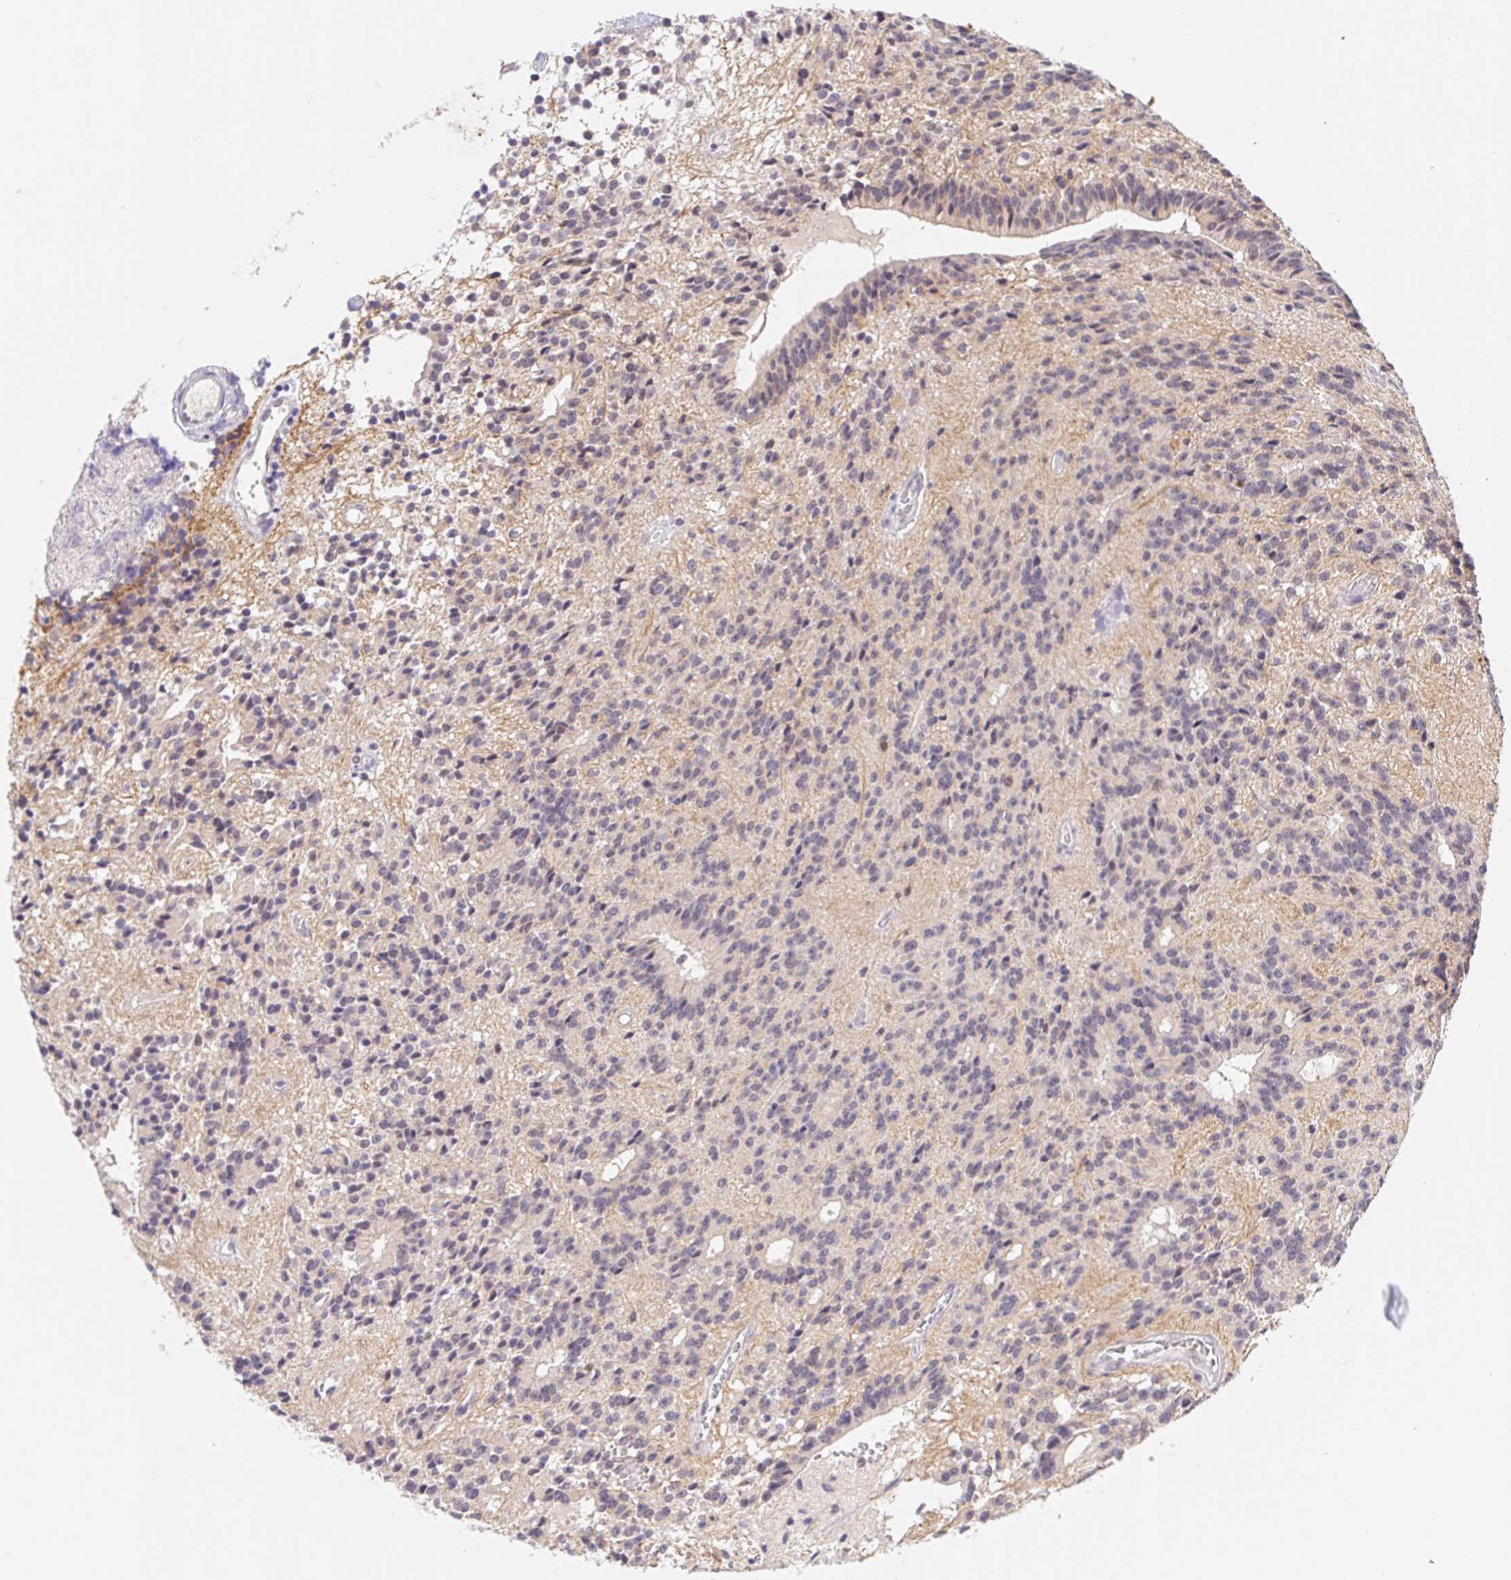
{"staining": {"intensity": "negative", "quantity": "none", "location": "none"}, "tissue": "glioma", "cell_type": "Tumor cells", "image_type": "cancer", "snomed": [{"axis": "morphology", "description": "Glioma, malignant, Low grade"}, {"axis": "topography", "description": "Brain"}], "caption": "Tumor cells show no significant positivity in glioma. The staining is performed using DAB (3,3'-diaminobenzidine) brown chromogen with nuclei counter-stained in using hematoxylin.", "gene": "L3MBTL4", "patient": {"sex": "male", "age": 31}}